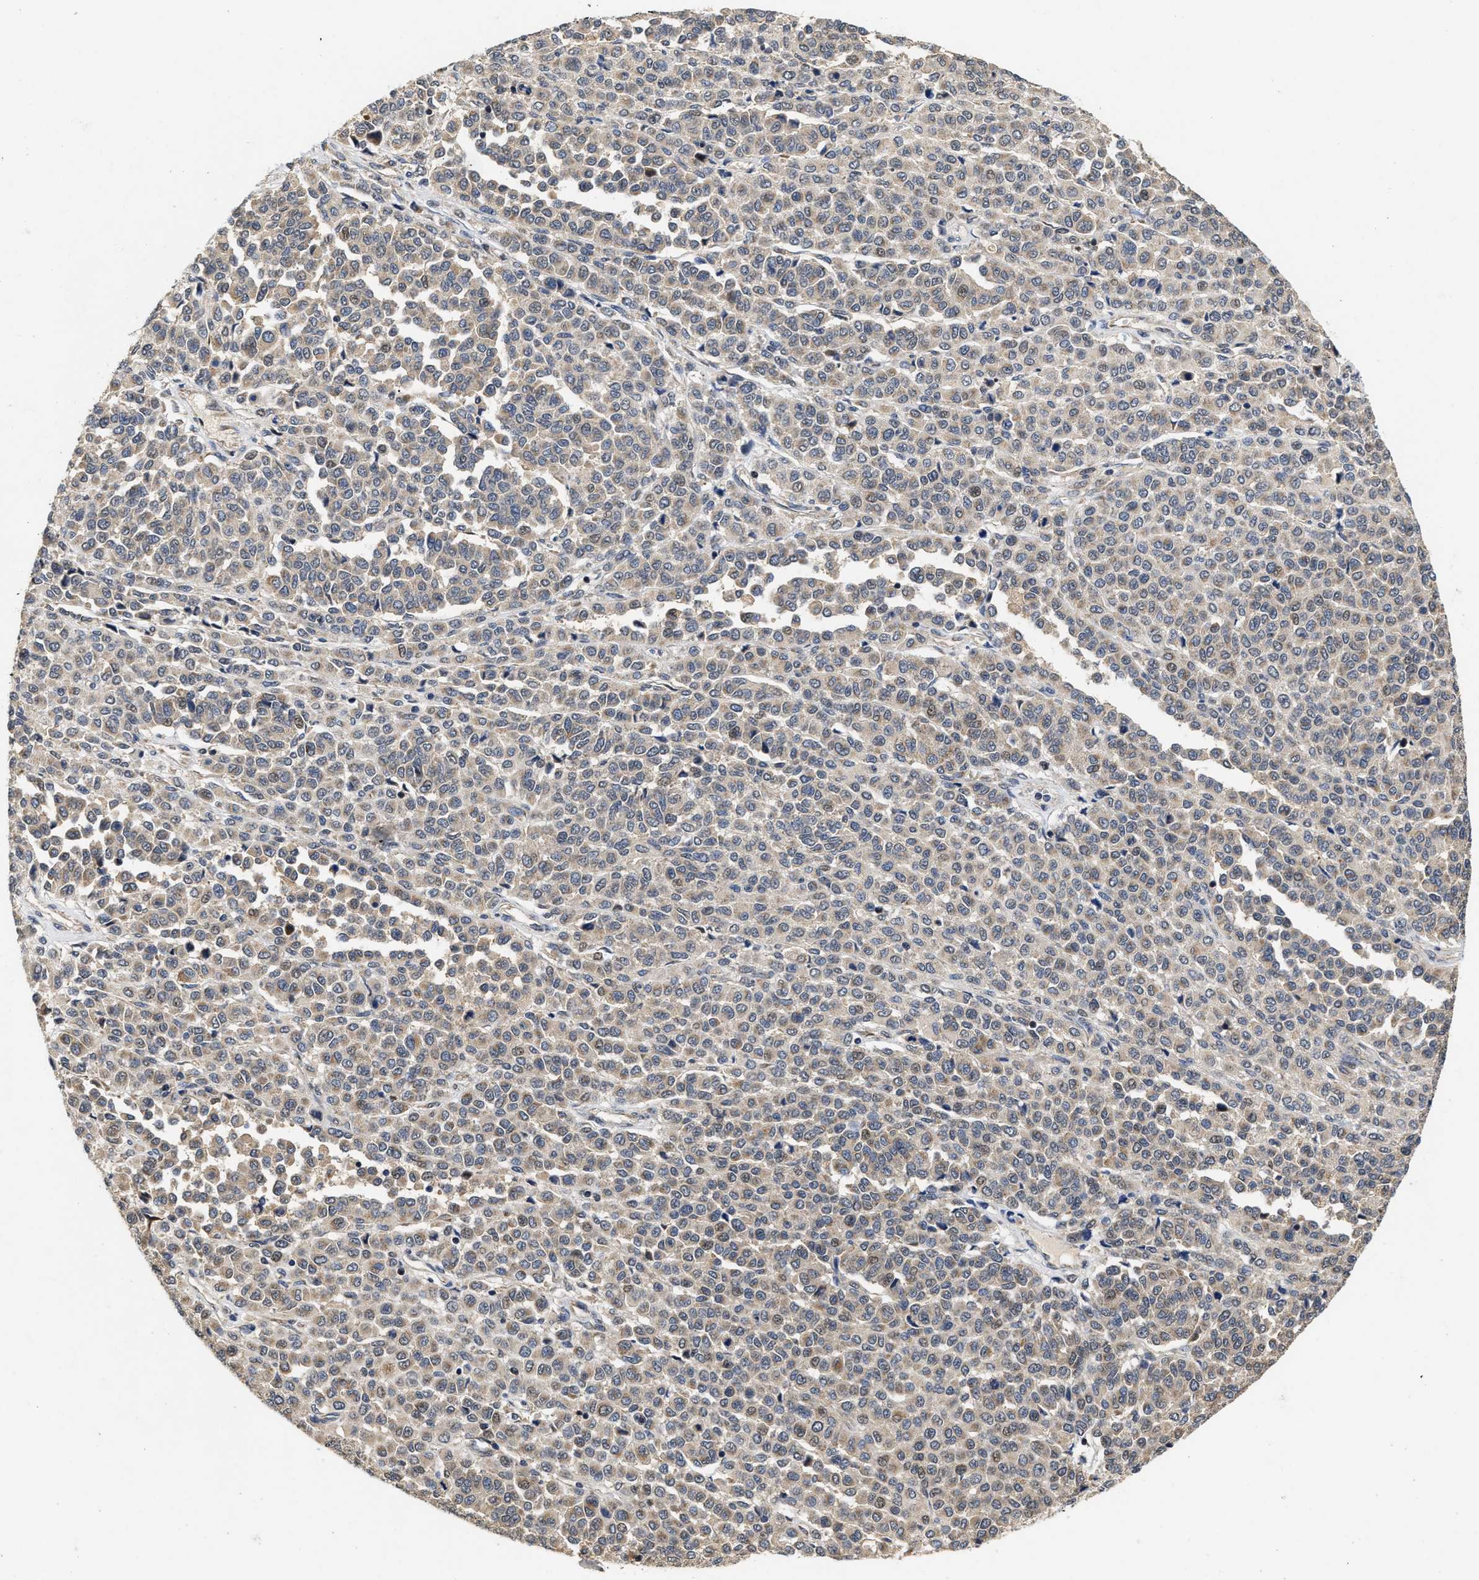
{"staining": {"intensity": "weak", "quantity": "25%-75%", "location": "cytoplasmic/membranous"}, "tissue": "melanoma", "cell_type": "Tumor cells", "image_type": "cancer", "snomed": [{"axis": "morphology", "description": "Malignant melanoma, Metastatic site"}, {"axis": "topography", "description": "Pancreas"}], "caption": "Immunohistochemical staining of human melanoma displays low levels of weak cytoplasmic/membranous protein positivity in approximately 25%-75% of tumor cells. (brown staining indicates protein expression, while blue staining denotes nuclei).", "gene": "SCYL2", "patient": {"sex": "female", "age": 30}}